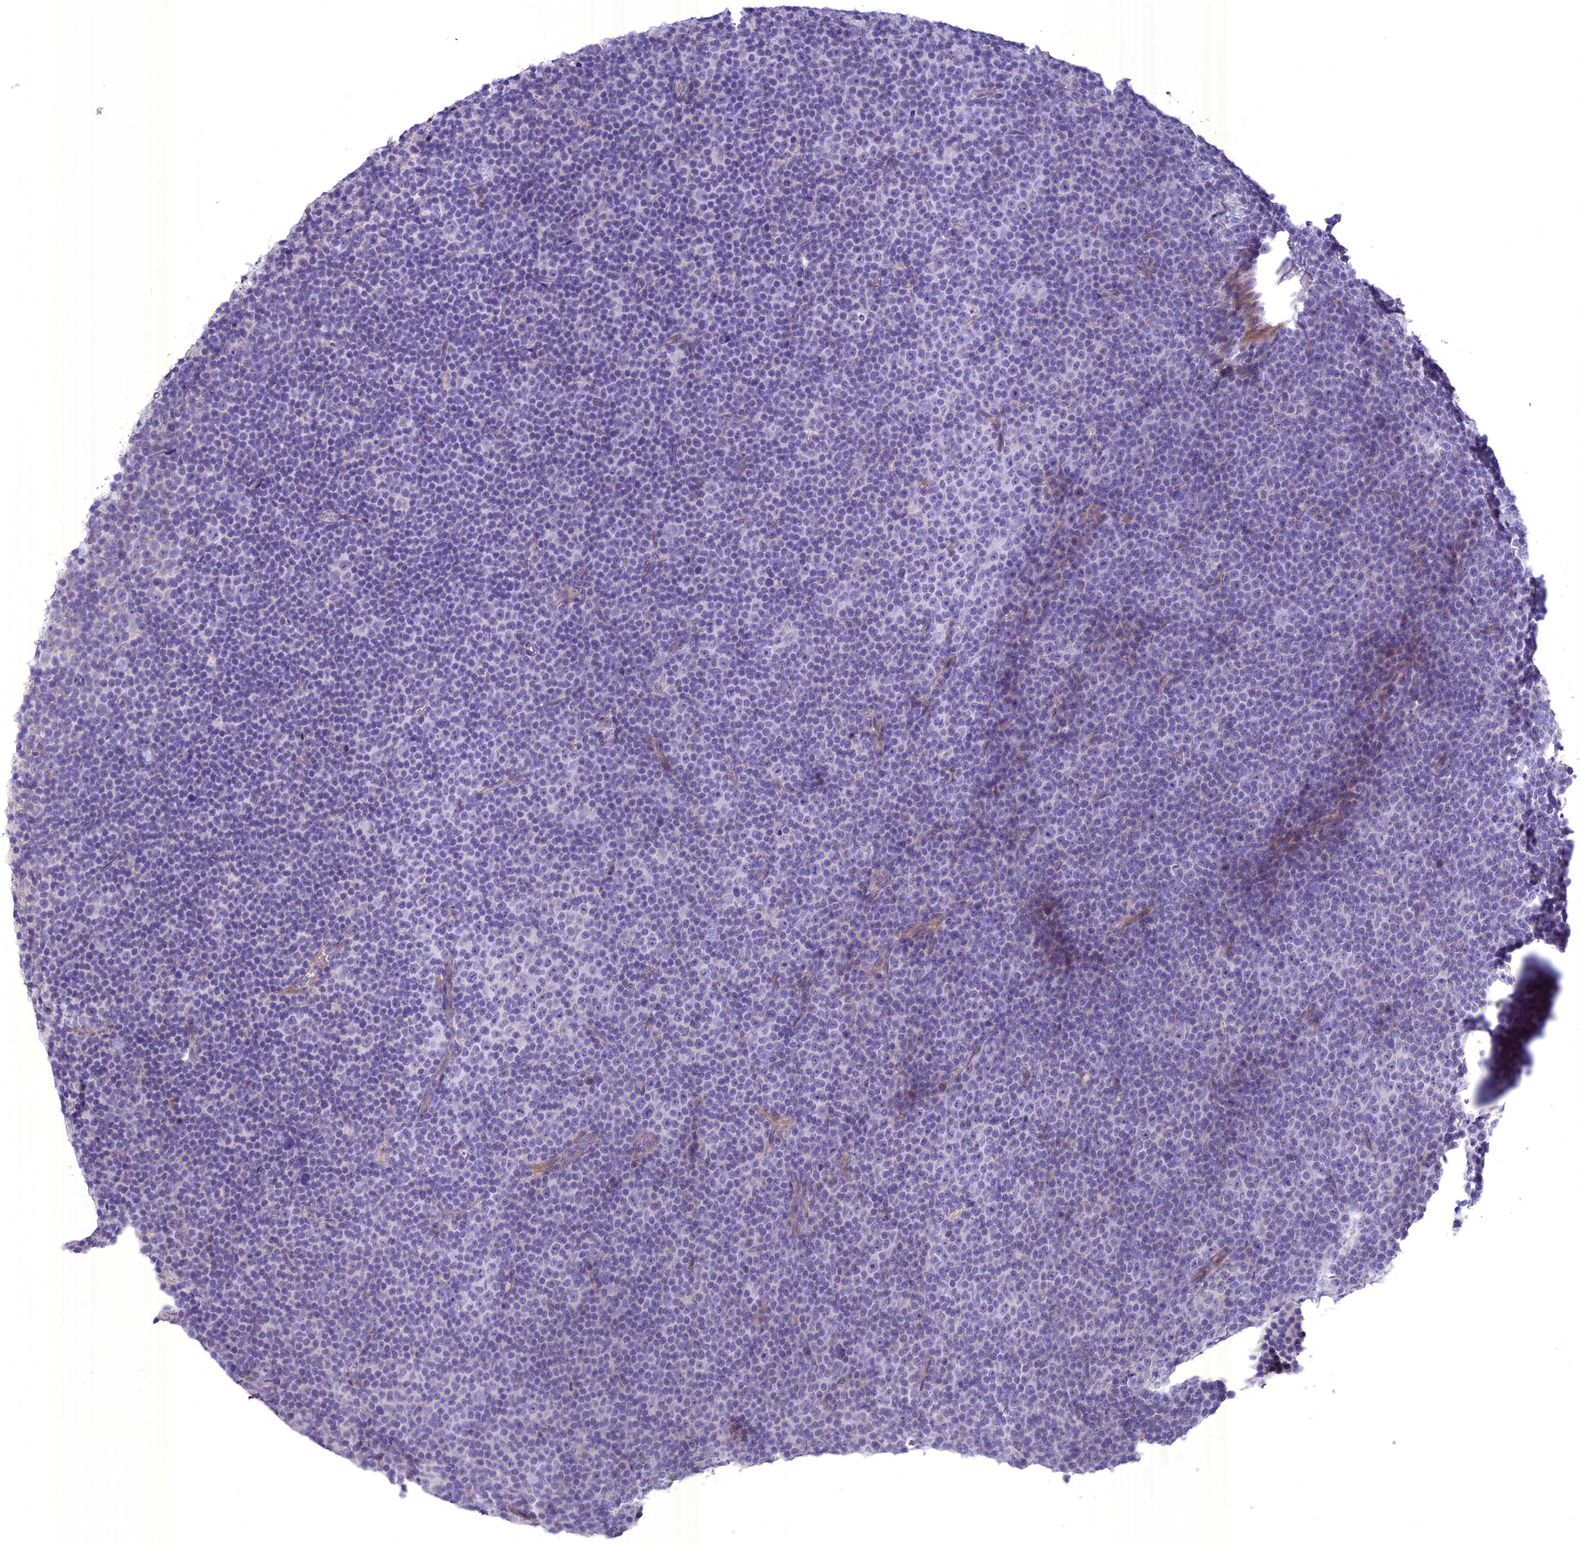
{"staining": {"intensity": "negative", "quantity": "none", "location": "none"}, "tissue": "lymphoma", "cell_type": "Tumor cells", "image_type": "cancer", "snomed": [{"axis": "morphology", "description": "Malignant lymphoma, non-Hodgkin's type, Low grade"}, {"axis": "topography", "description": "Lymph node"}], "caption": "High magnification brightfield microscopy of malignant lymphoma, non-Hodgkin's type (low-grade) stained with DAB (3,3'-diaminobenzidine) (brown) and counterstained with hematoxylin (blue): tumor cells show no significant expression.", "gene": "SPHKAP", "patient": {"sex": "female", "age": 67}}